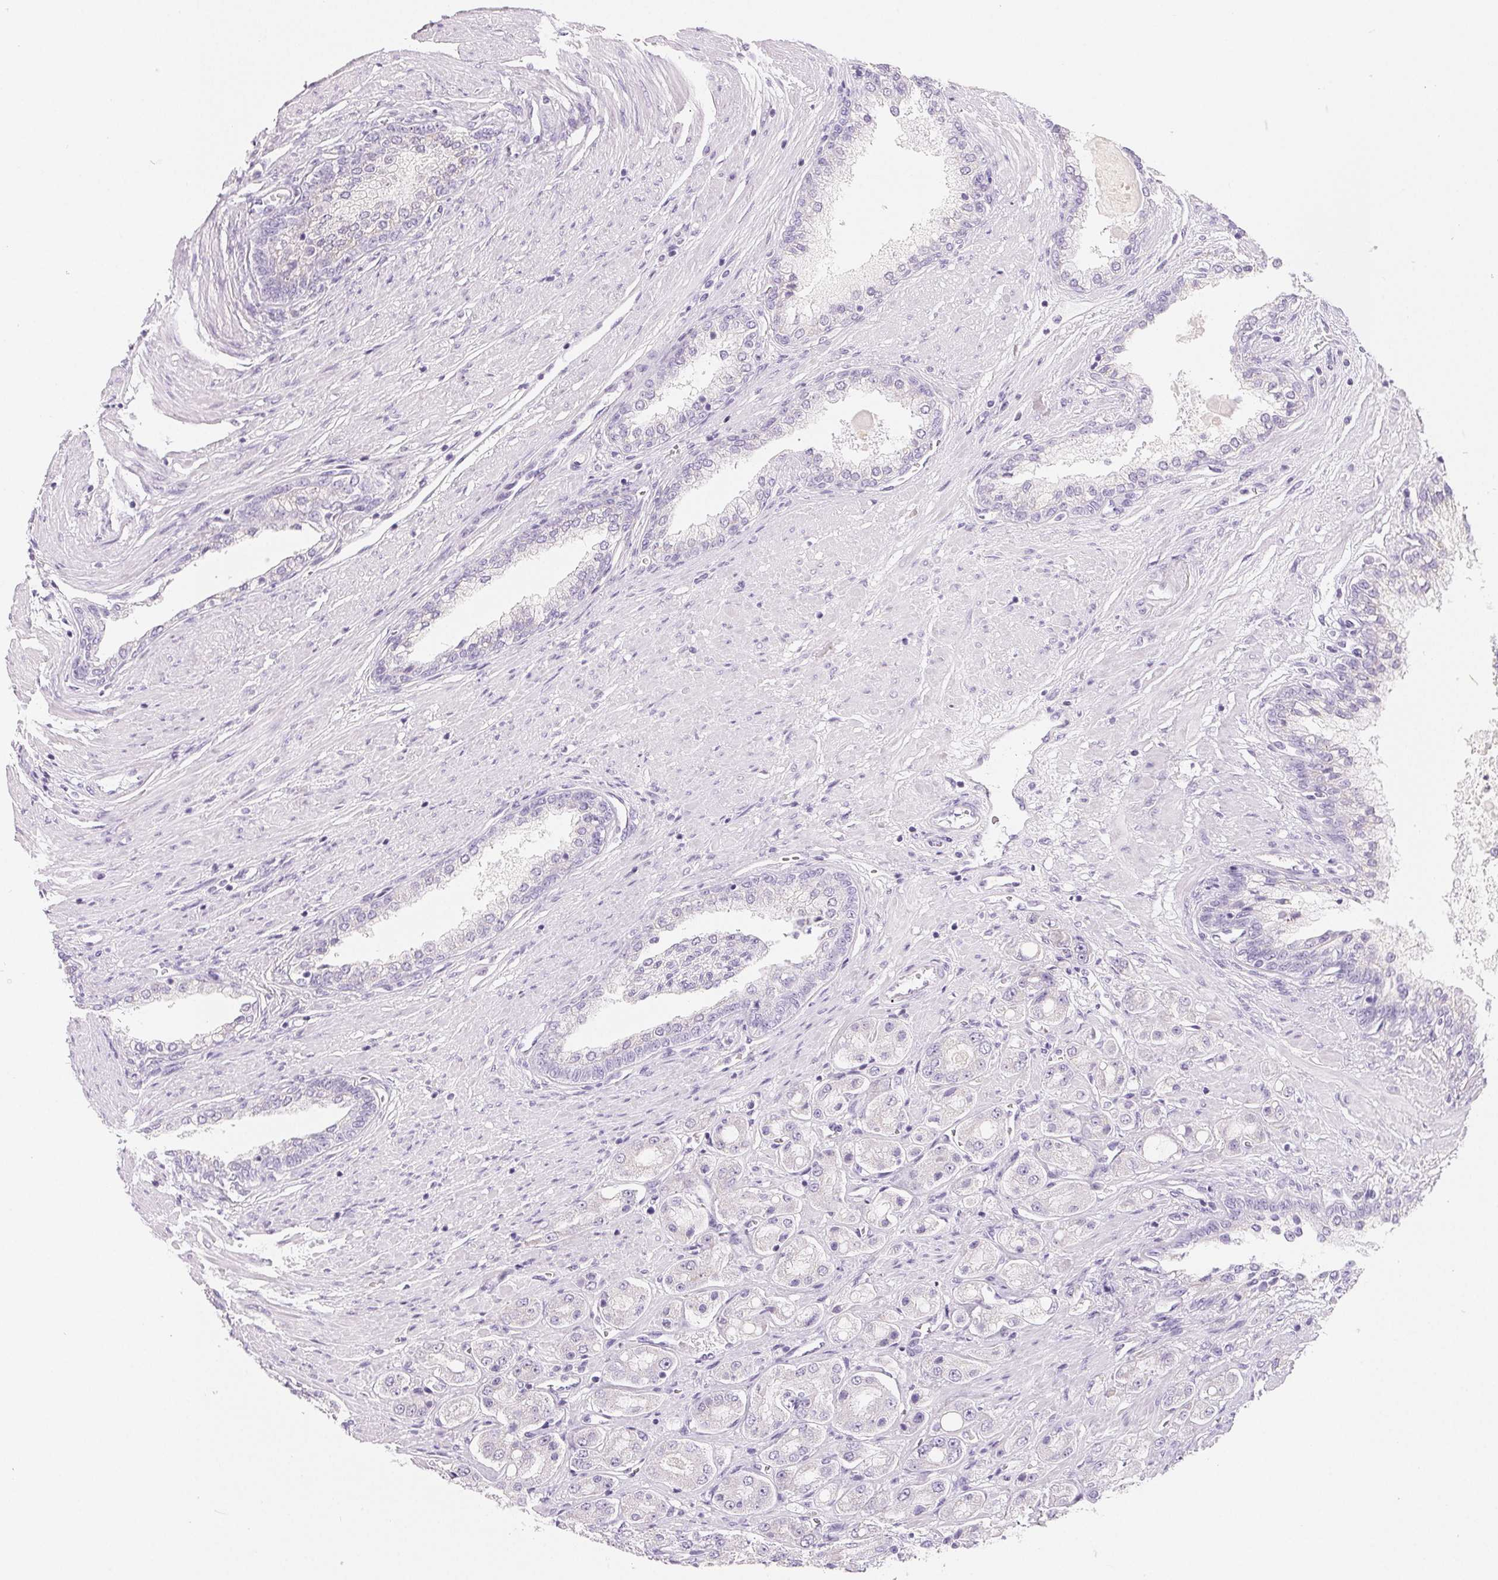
{"staining": {"intensity": "negative", "quantity": "none", "location": "none"}, "tissue": "prostate cancer", "cell_type": "Tumor cells", "image_type": "cancer", "snomed": [{"axis": "morphology", "description": "Adenocarcinoma, High grade"}, {"axis": "topography", "description": "Prostate"}], "caption": "High power microscopy histopathology image of an immunohistochemistry (IHC) photomicrograph of prostate cancer, revealing no significant expression in tumor cells.", "gene": "SPACA5B", "patient": {"sex": "male", "age": 67}}